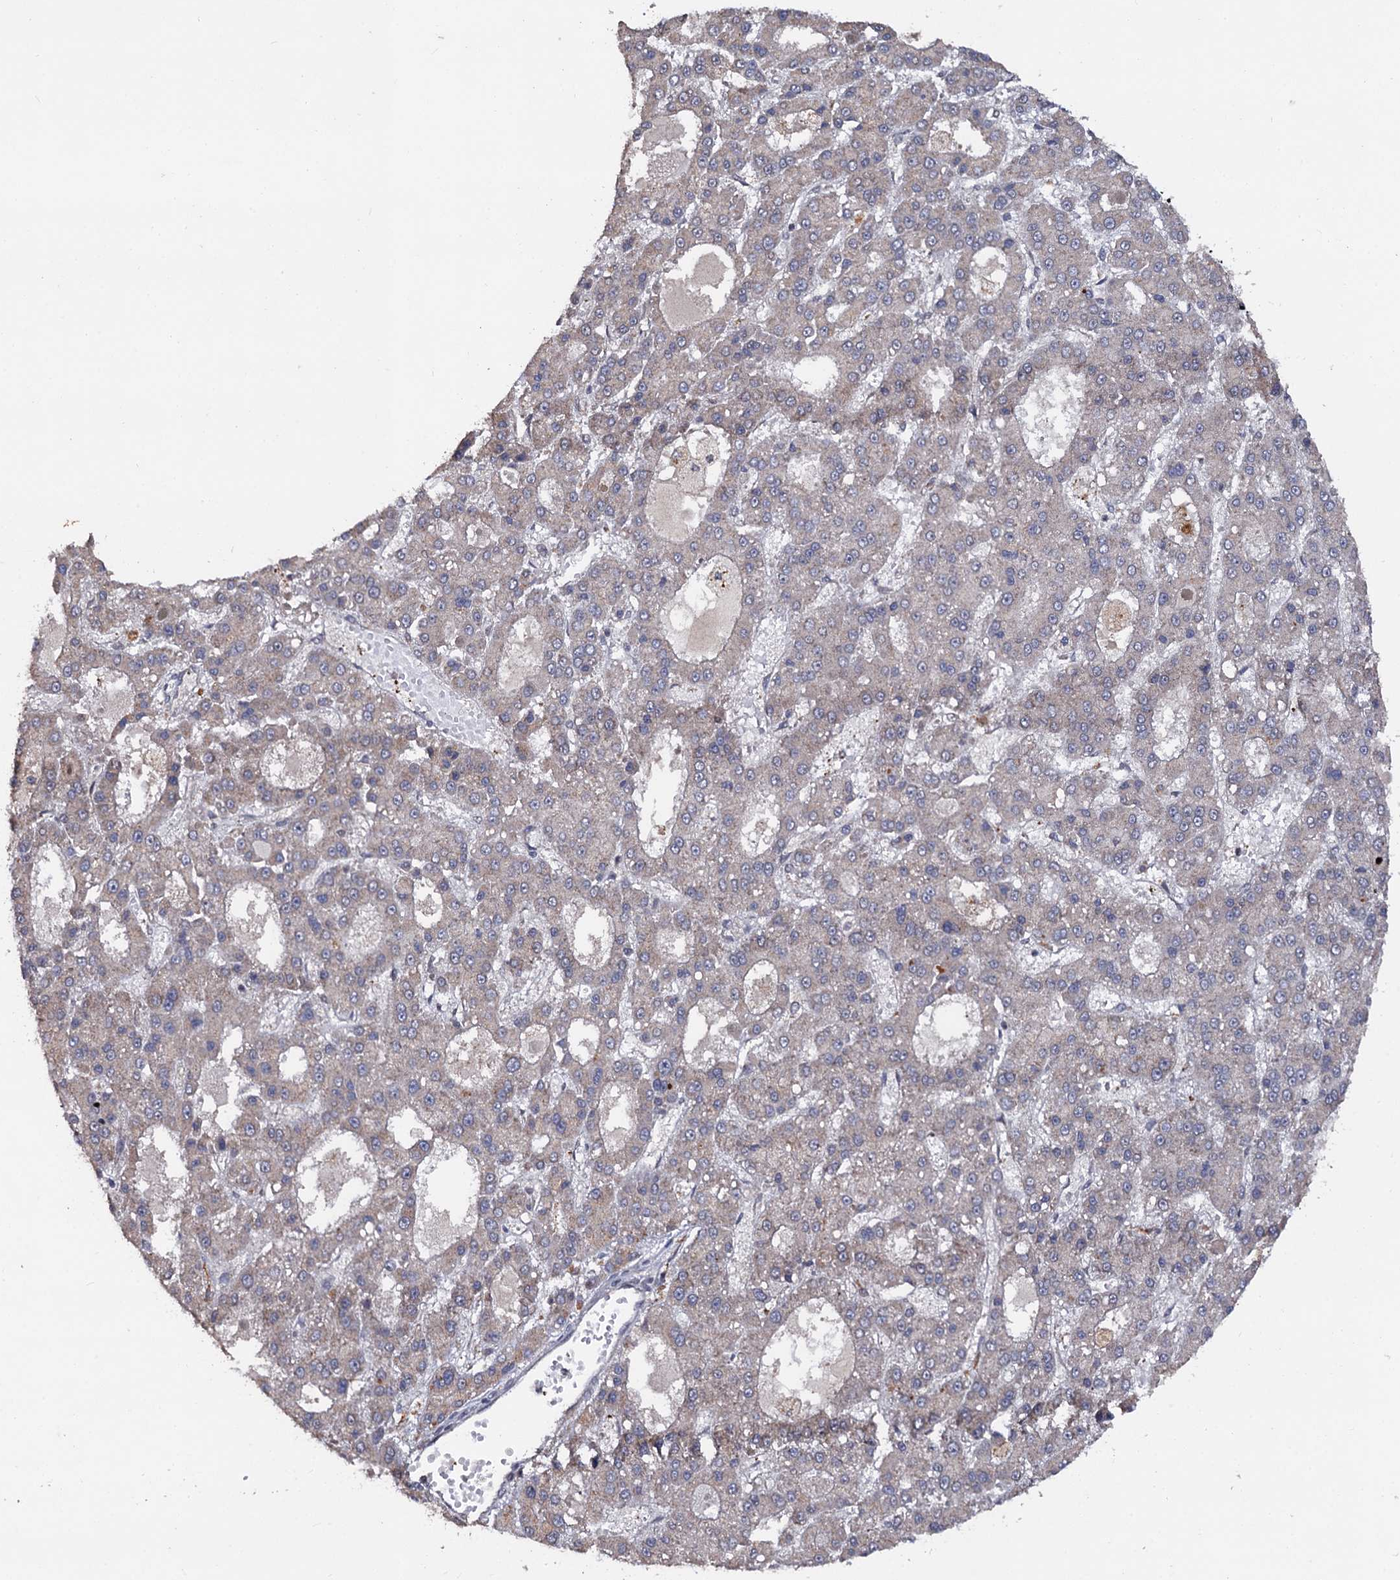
{"staining": {"intensity": "negative", "quantity": "none", "location": "none"}, "tissue": "liver cancer", "cell_type": "Tumor cells", "image_type": "cancer", "snomed": [{"axis": "morphology", "description": "Carcinoma, Hepatocellular, NOS"}, {"axis": "topography", "description": "Liver"}], "caption": "IHC photomicrograph of hepatocellular carcinoma (liver) stained for a protein (brown), which reveals no expression in tumor cells. (IHC, brightfield microscopy, high magnification).", "gene": "LRRC63", "patient": {"sex": "male", "age": 70}}